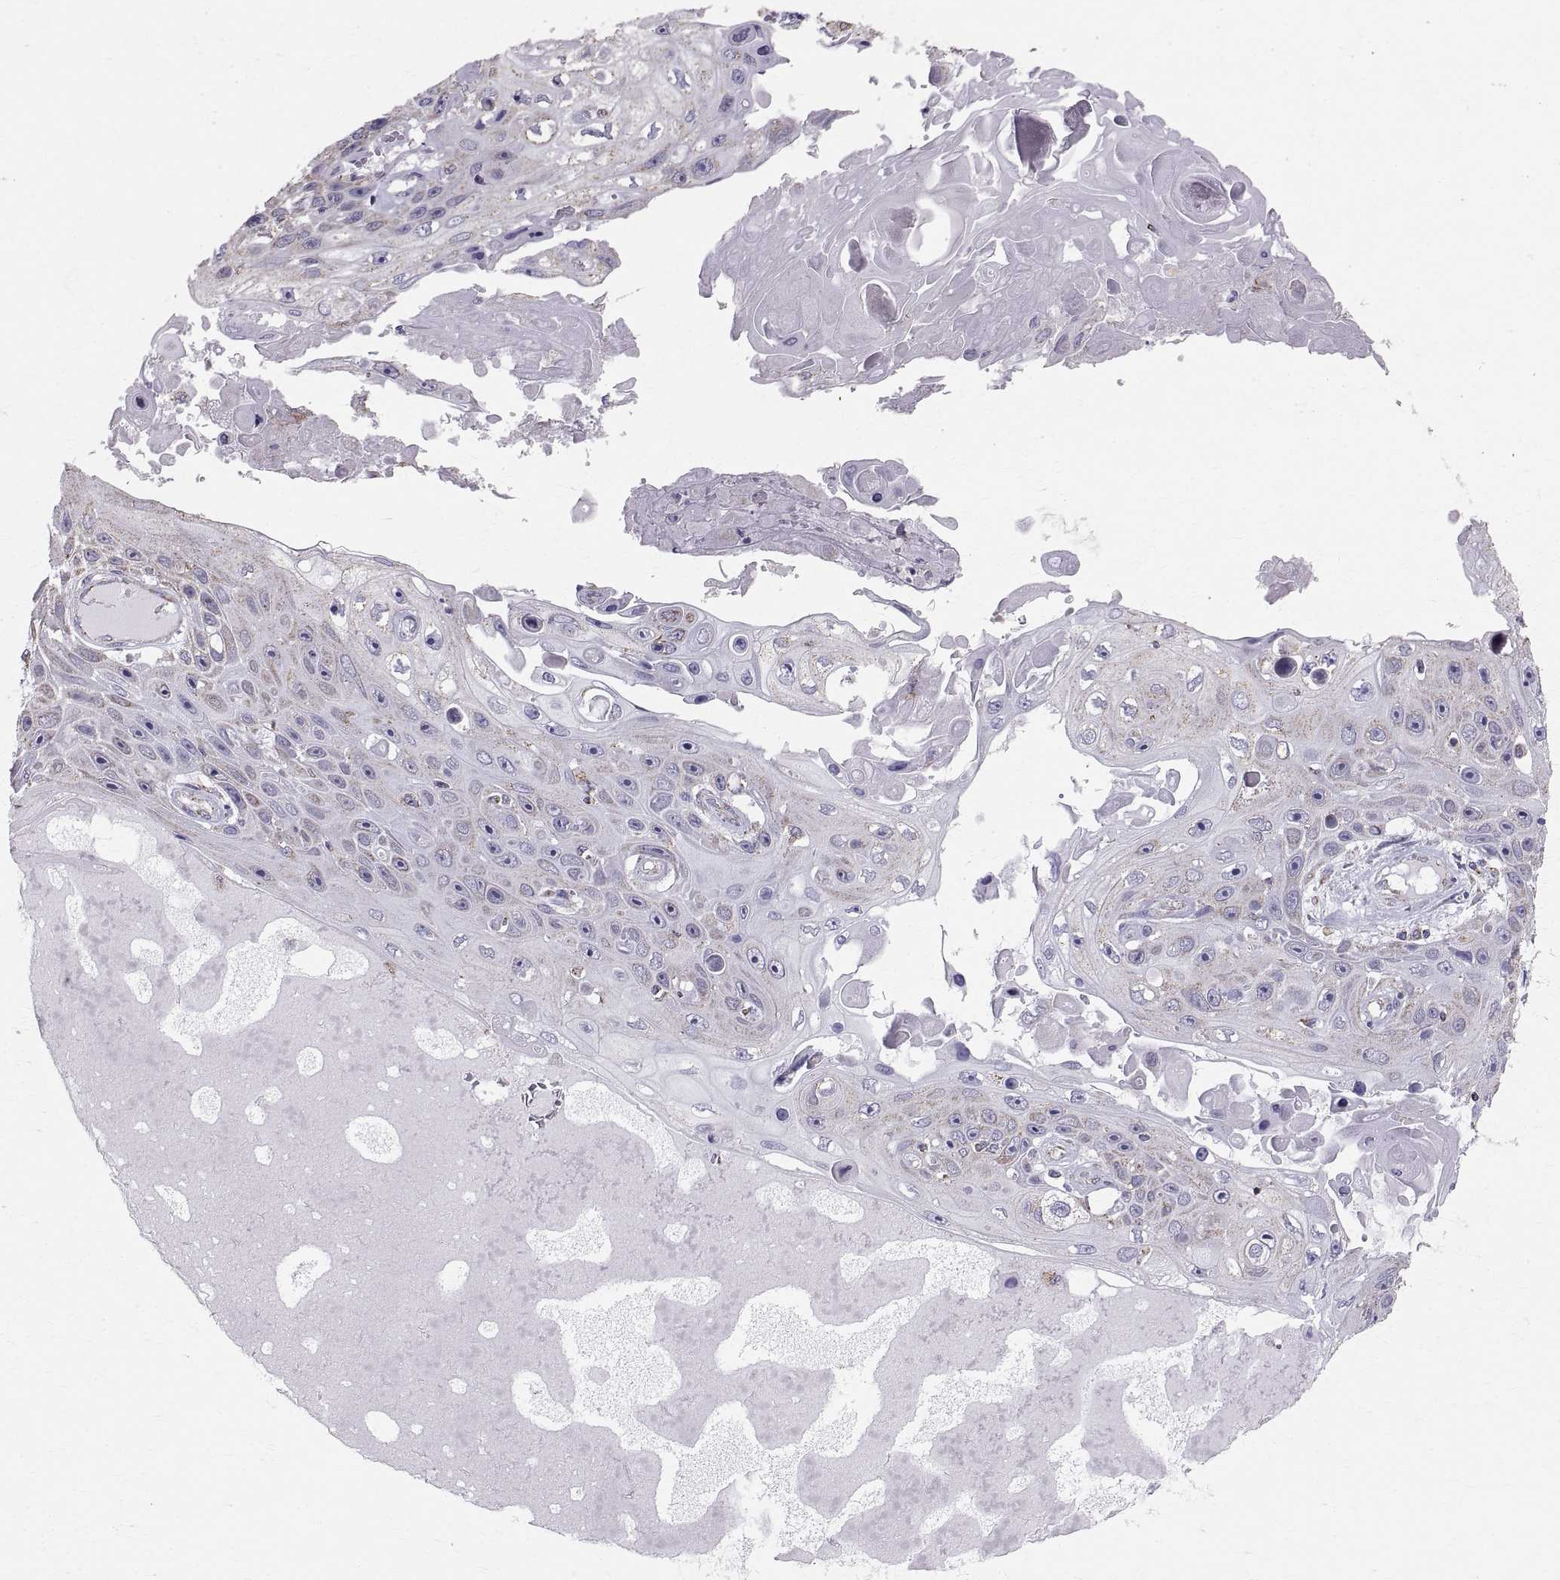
{"staining": {"intensity": "weak", "quantity": "<25%", "location": "cytoplasmic/membranous"}, "tissue": "skin cancer", "cell_type": "Tumor cells", "image_type": "cancer", "snomed": [{"axis": "morphology", "description": "Squamous cell carcinoma, NOS"}, {"axis": "topography", "description": "Skin"}], "caption": "Human squamous cell carcinoma (skin) stained for a protein using IHC reveals no staining in tumor cells.", "gene": "STMND1", "patient": {"sex": "male", "age": 82}}